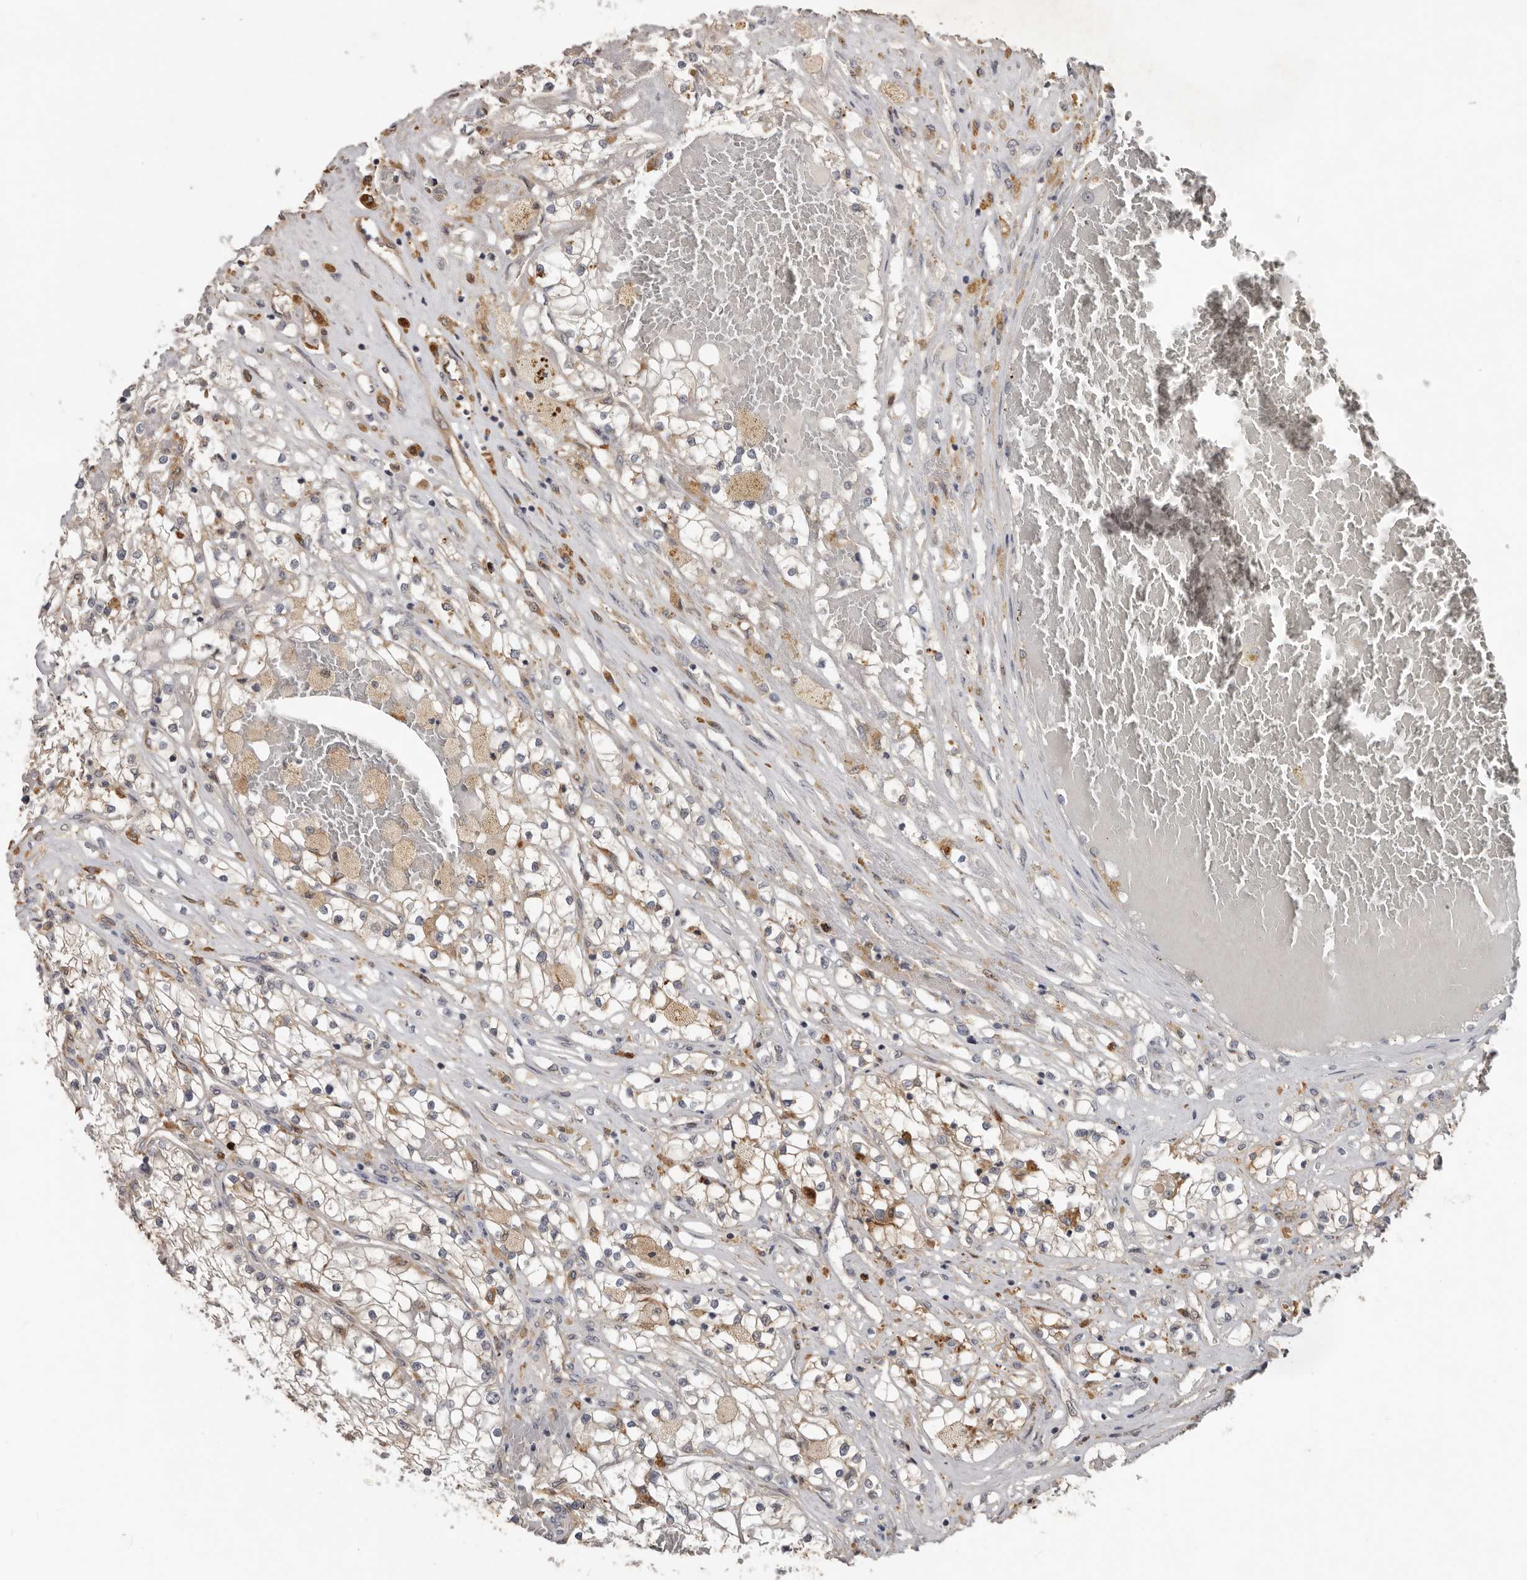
{"staining": {"intensity": "weak", "quantity": "<25%", "location": "cytoplasmic/membranous"}, "tissue": "renal cancer", "cell_type": "Tumor cells", "image_type": "cancer", "snomed": [{"axis": "morphology", "description": "Normal tissue, NOS"}, {"axis": "morphology", "description": "Adenocarcinoma, NOS"}, {"axis": "topography", "description": "Kidney"}], "caption": "Tumor cells are negative for brown protein staining in renal cancer (adenocarcinoma). The staining is performed using DAB (3,3'-diaminobenzidine) brown chromogen with nuclei counter-stained in using hematoxylin.", "gene": "CDCA8", "patient": {"sex": "male", "age": 68}}